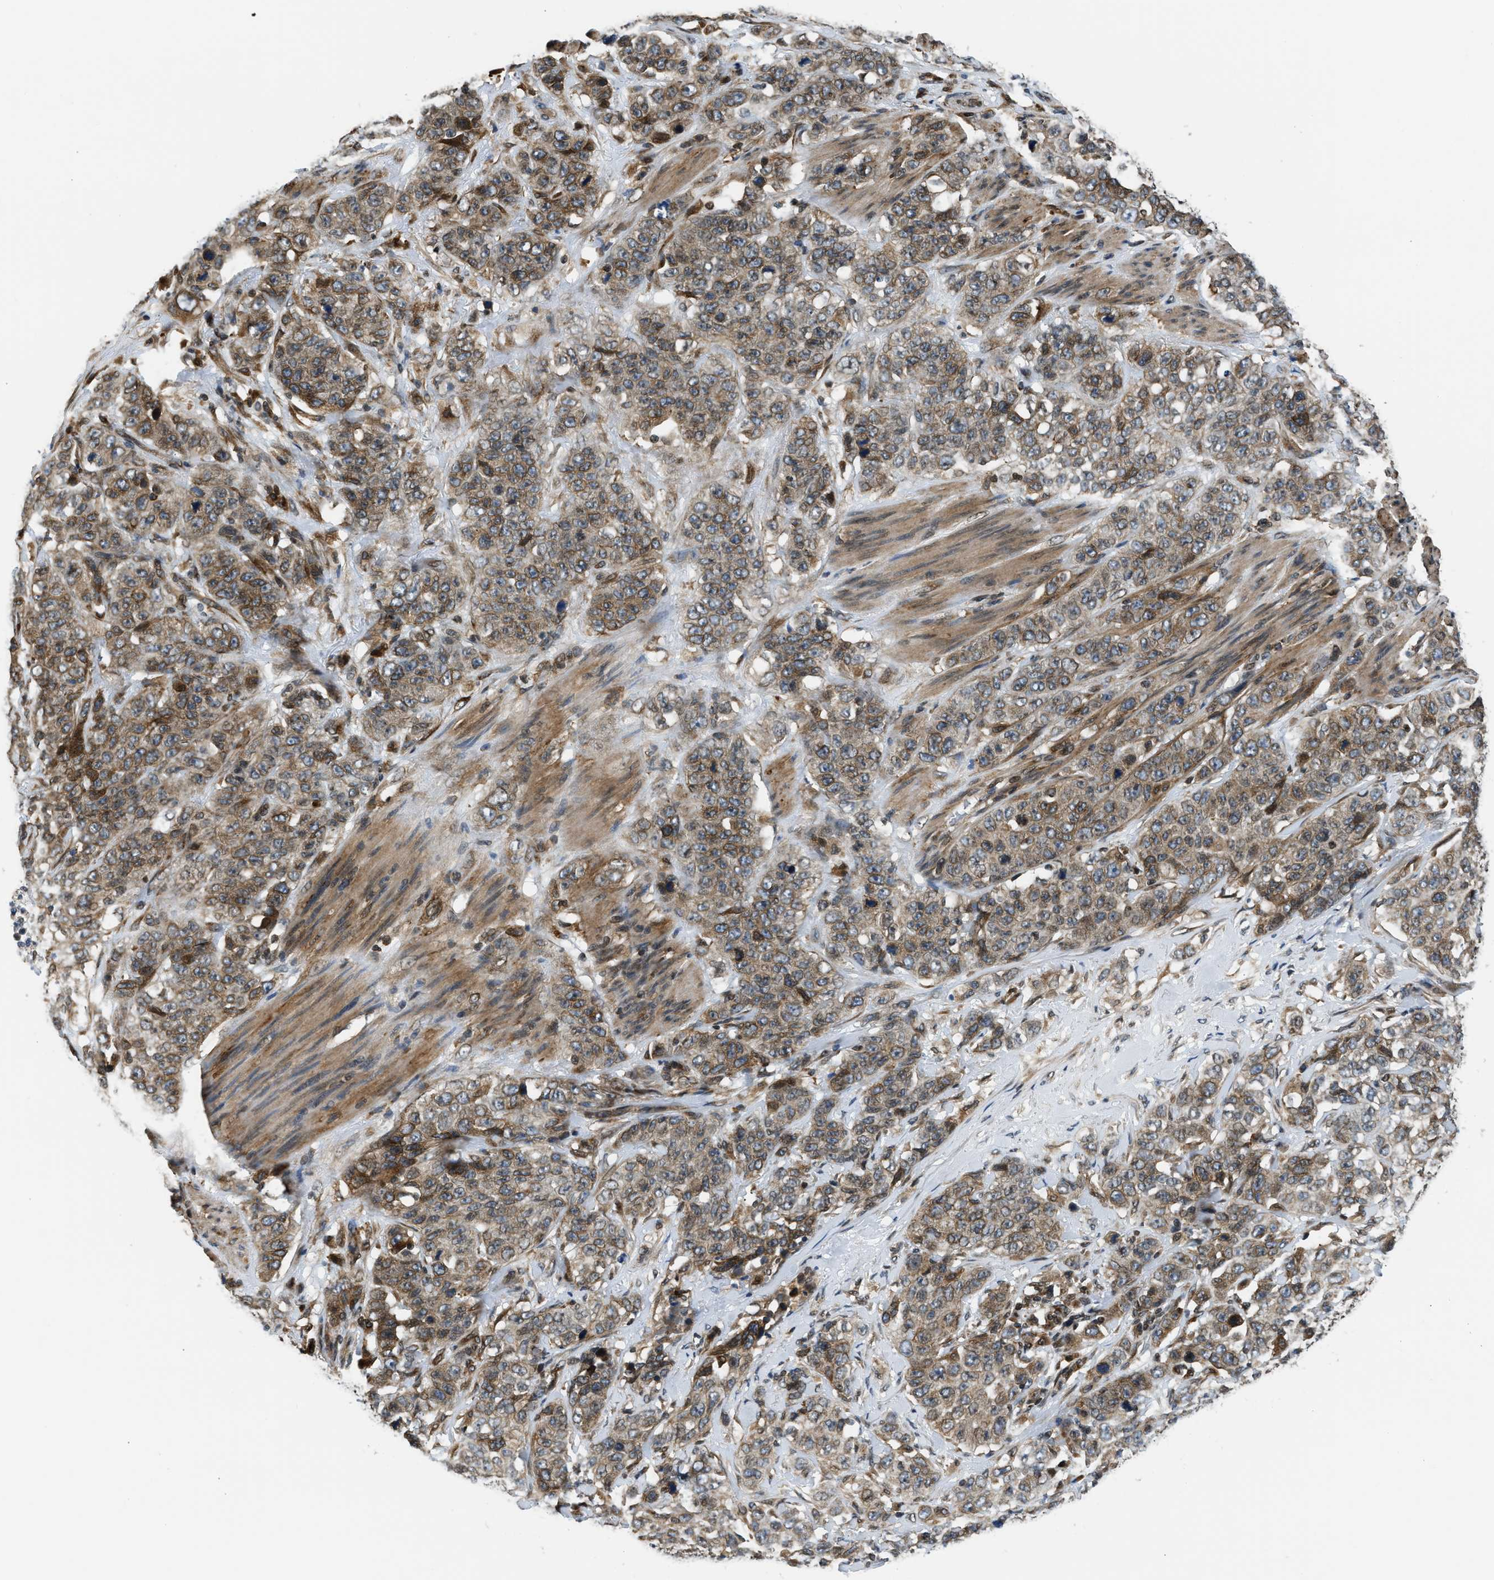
{"staining": {"intensity": "moderate", "quantity": ">75%", "location": "cytoplasmic/membranous"}, "tissue": "stomach cancer", "cell_type": "Tumor cells", "image_type": "cancer", "snomed": [{"axis": "morphology", "description": "Adenocarcinoma, NOS"}, {"axis": "topography", "description": "Stomach"}], "caption": "High-magnification brightfield microscopy of stomach cancer (adenocarcinoma) stained with DAB (brown) and counterstained with hematoxylin (blue). tumor cells exhibit moderate cytoplasmic/membranous expression is appreciated in approximately>75% of cells. Using DAB (3,3'-diaminobenzidine) (brown) and hematoxylin (blue) stains, captured at high magnification using brightfield microscopy.", "gene": "RETREG3", "patient": {"sex": "male", "age": 48}}